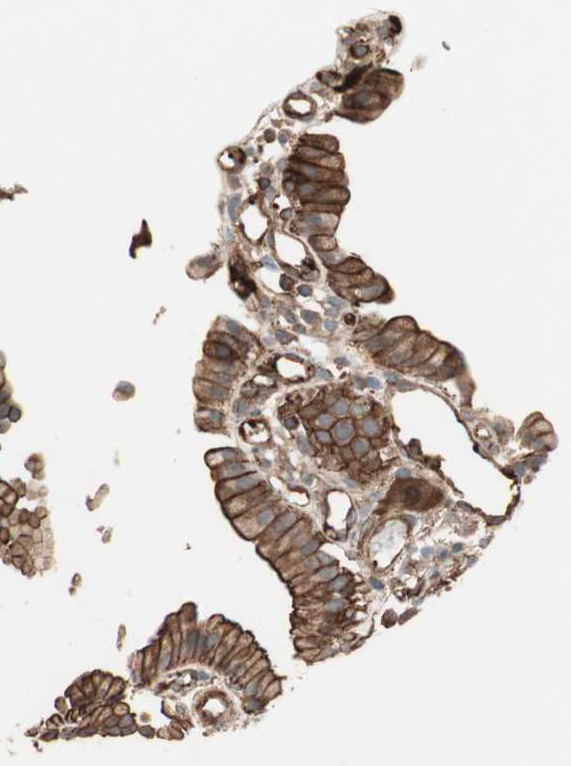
{"staining": {"intensity": "strong", "quantity": ">75%", "location": "cytoplasmic/membranous"}, "tissue": "gallbladder", "cell_type": "Glandular cells", "image_type": "normal", "snomed": [{"axis": "morphology", "description": "Normal tissue, NOS"}, {"axis": "topography", "description": "Gallbladder"}], "caption": "The micrograph demonstrates staining of benign gallbladder, revealing strong cytoplasmic/membranous protein expression (brown color) within glandular cells. Immunohistochemistry (ihc) stains the protein in brown and the nuclei are stained blue.", "gene": "TCP11L1", "patient": {"sex": "male", "age": 65}}